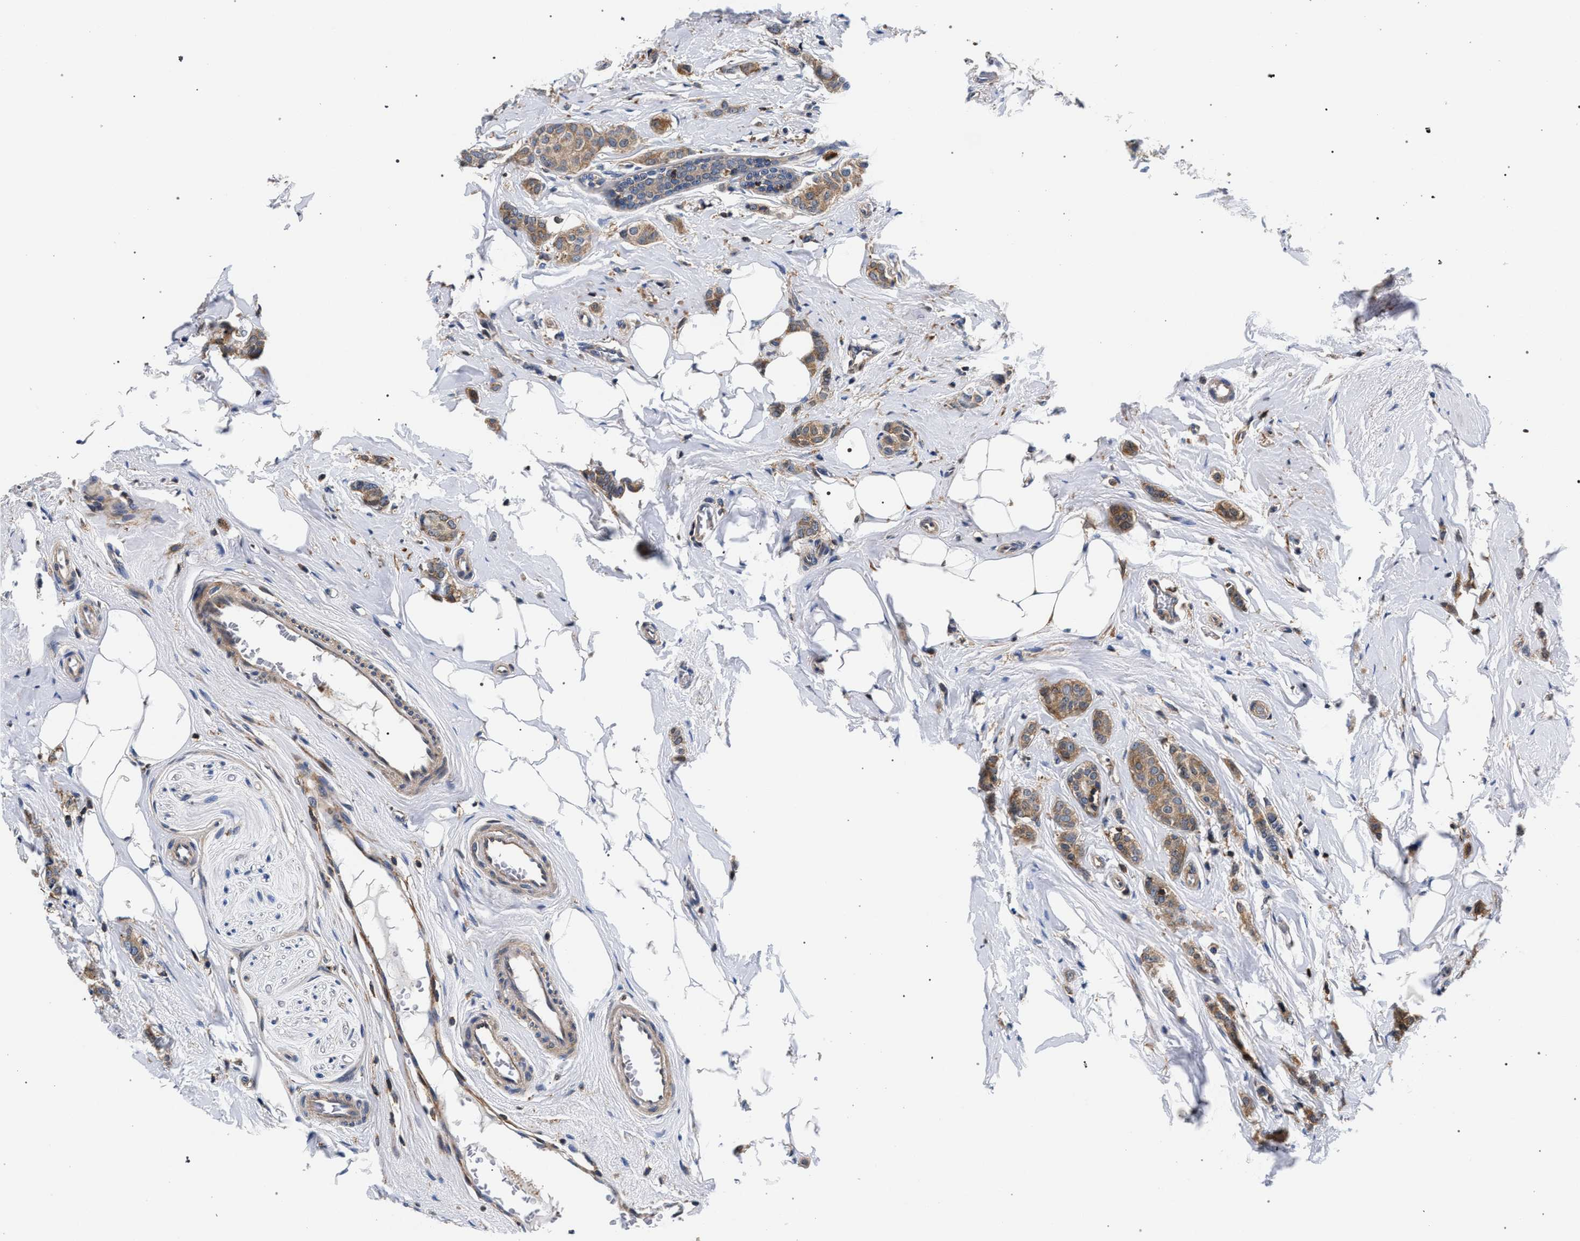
{"staining": {"intensity": "moderate", "quantity": ">75%", "location": "cytoplasmic/membranous"}, "tissue": "breast cancer", "cell_type": "Tumor cells", "image_type": "cancer", "snomed": [{"axis": "morphology", "description": "Lobular carcinoma"}, {"axis": "topography", "description": "Breast"}], "caption": "Breast lobular carcinoma tissue reveals moderate cytoplasmic/membranous positivity in approximately >75% of tumor cells Immunohistochemistry (ihc) stains the protein in brown and the nuclei are stained blue.", "gene": "LASP1", "patient": {"sex": "female", "age": 60}}